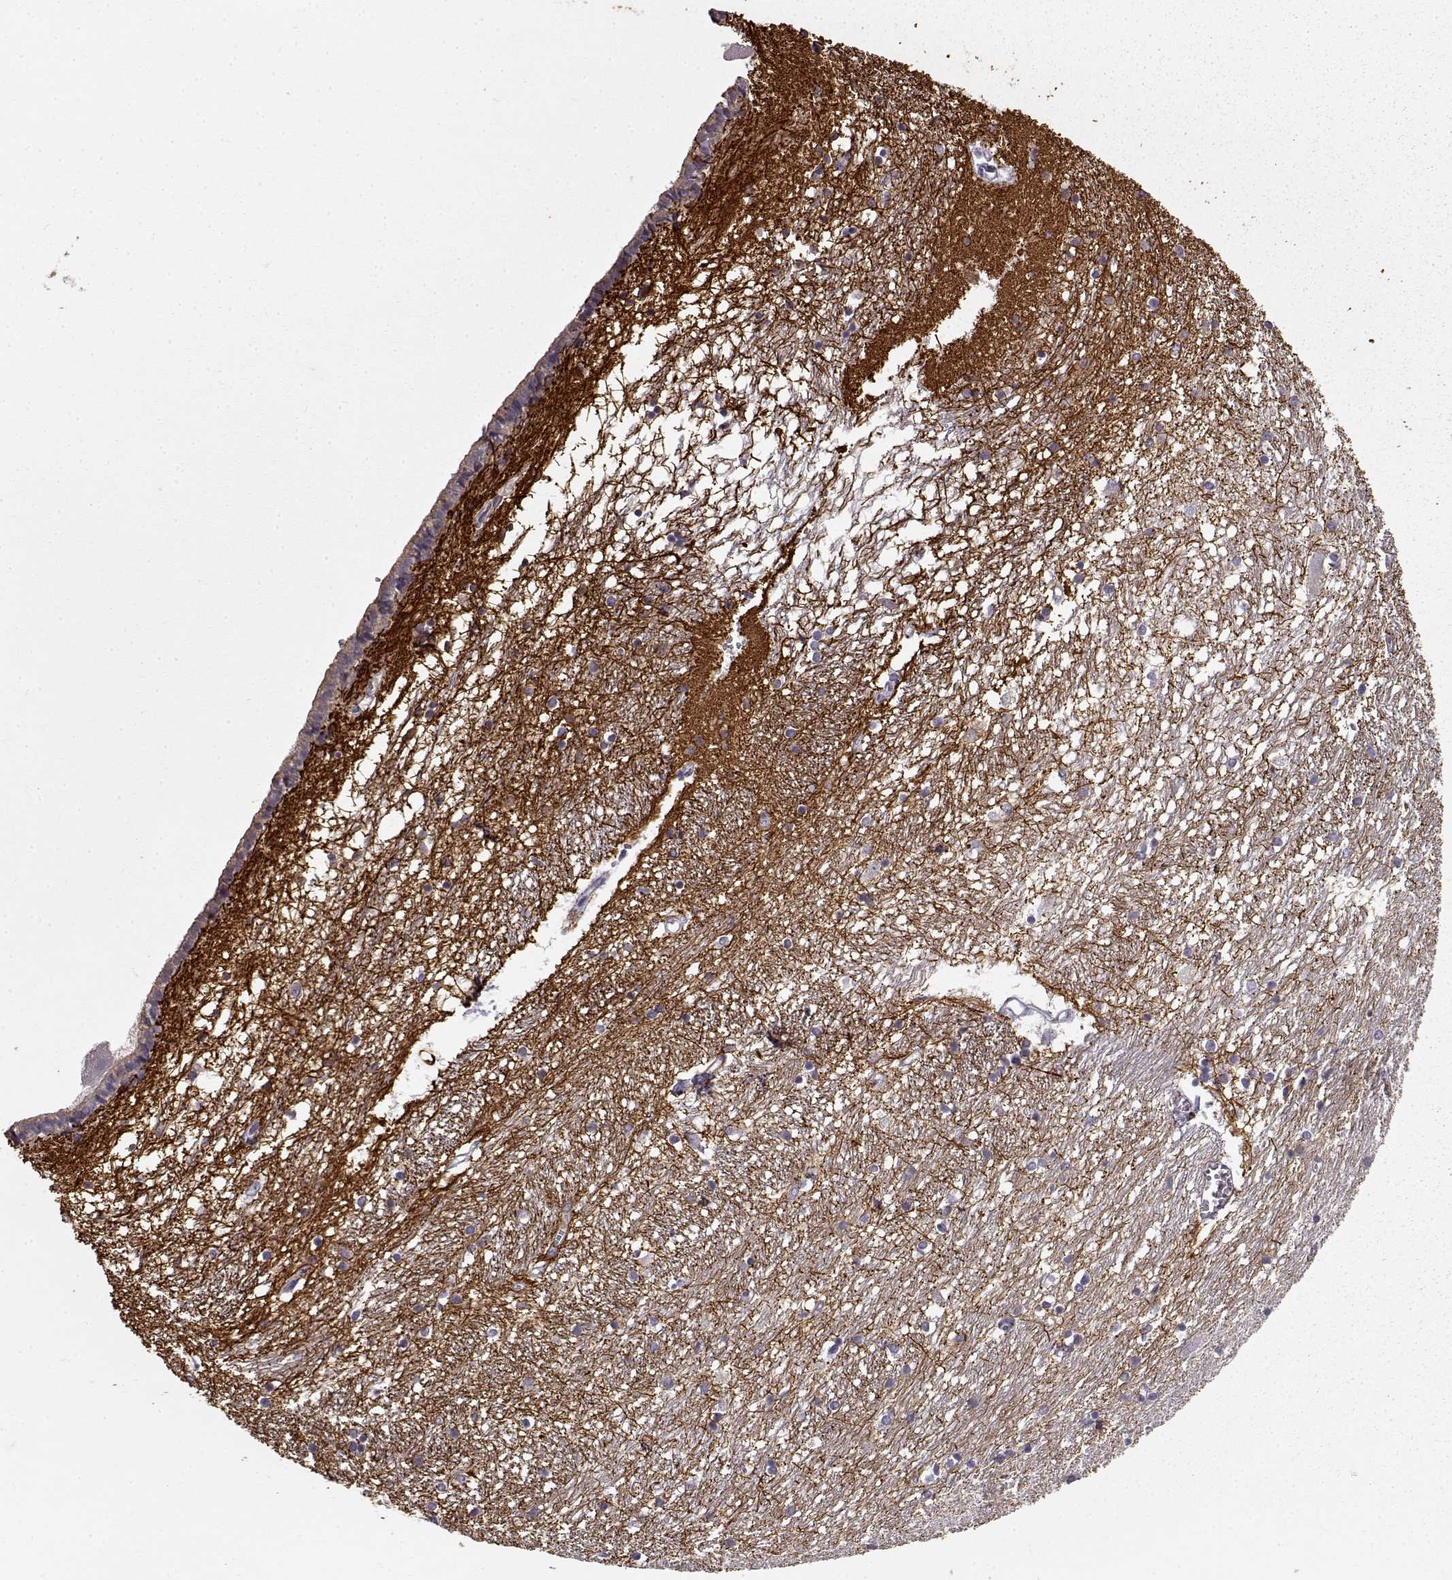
{"staining": {"intensity": "strong", "quantity": "<25%", "location": "cytoplasmic/membranous"}, "tissue": "caudate", "cell_type": "Glial cells", "image_type": "normal", "snomed": [{"axis": "morphology", "description": "Normal tissue, NOS"}, {"axis": "topography", "description": "Lateral ventricle wall"}], "caption": "Protein expression by immunohistochemistry (IHC) shows strong cytoplasmic/membranous positivity in approximately <25% of glial cells in unremarkable caudate. The staining was performed using DAB, with brown indicating positive protein expression. Nuclei are stained blue with hematoxylin.", "gene": "ERBB3", "patient": {"sex": "female", "age": 71}}